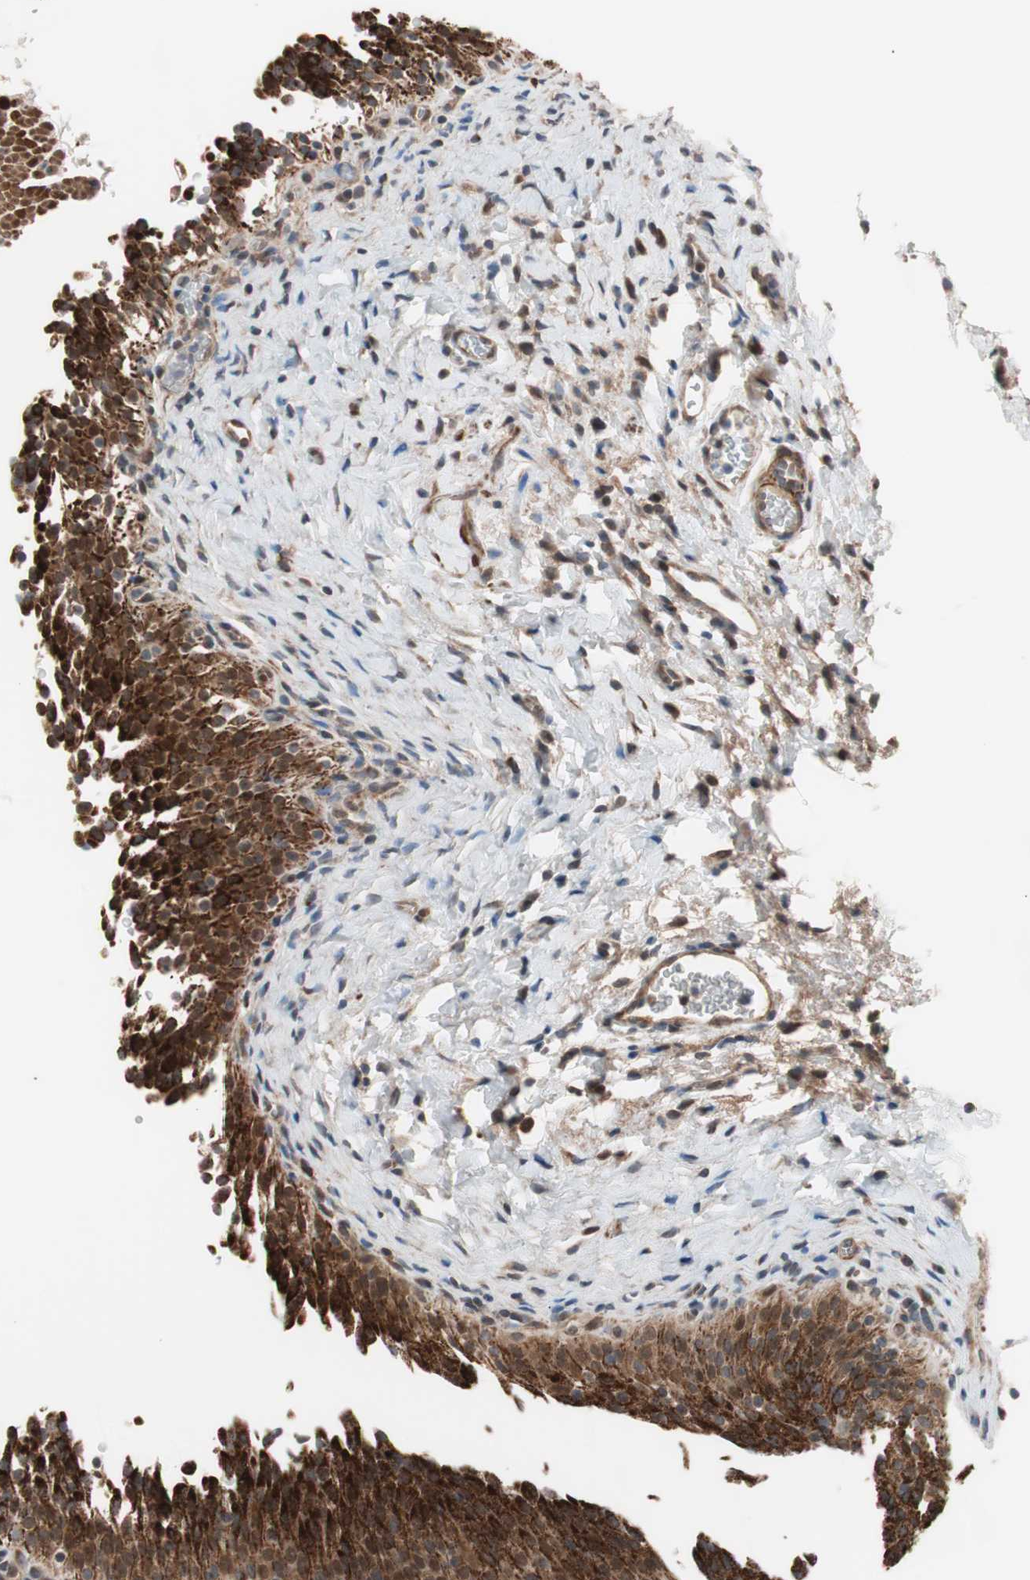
{"staining": {"intensity": "strong", "quantity": ">75%", "location": "cytoplasmic/membranous"}, "tissue": "urinary bladder", "cell_type": "Urothelial cells", "image_type": "normal", "snomed": [{"axis": "morphology", "description": "Normal tissue, NOS"}, {"axis": "topography", "description": "Urinary bladder"}], "caption": "Brown immunohistochemical staining in normal urinary bladder demonstrates strong cytoplasmic/membranous expression in about >75% of urothelial cells.", "gene": "HMBS", "patient": {"sex": "male", "age": 51}}